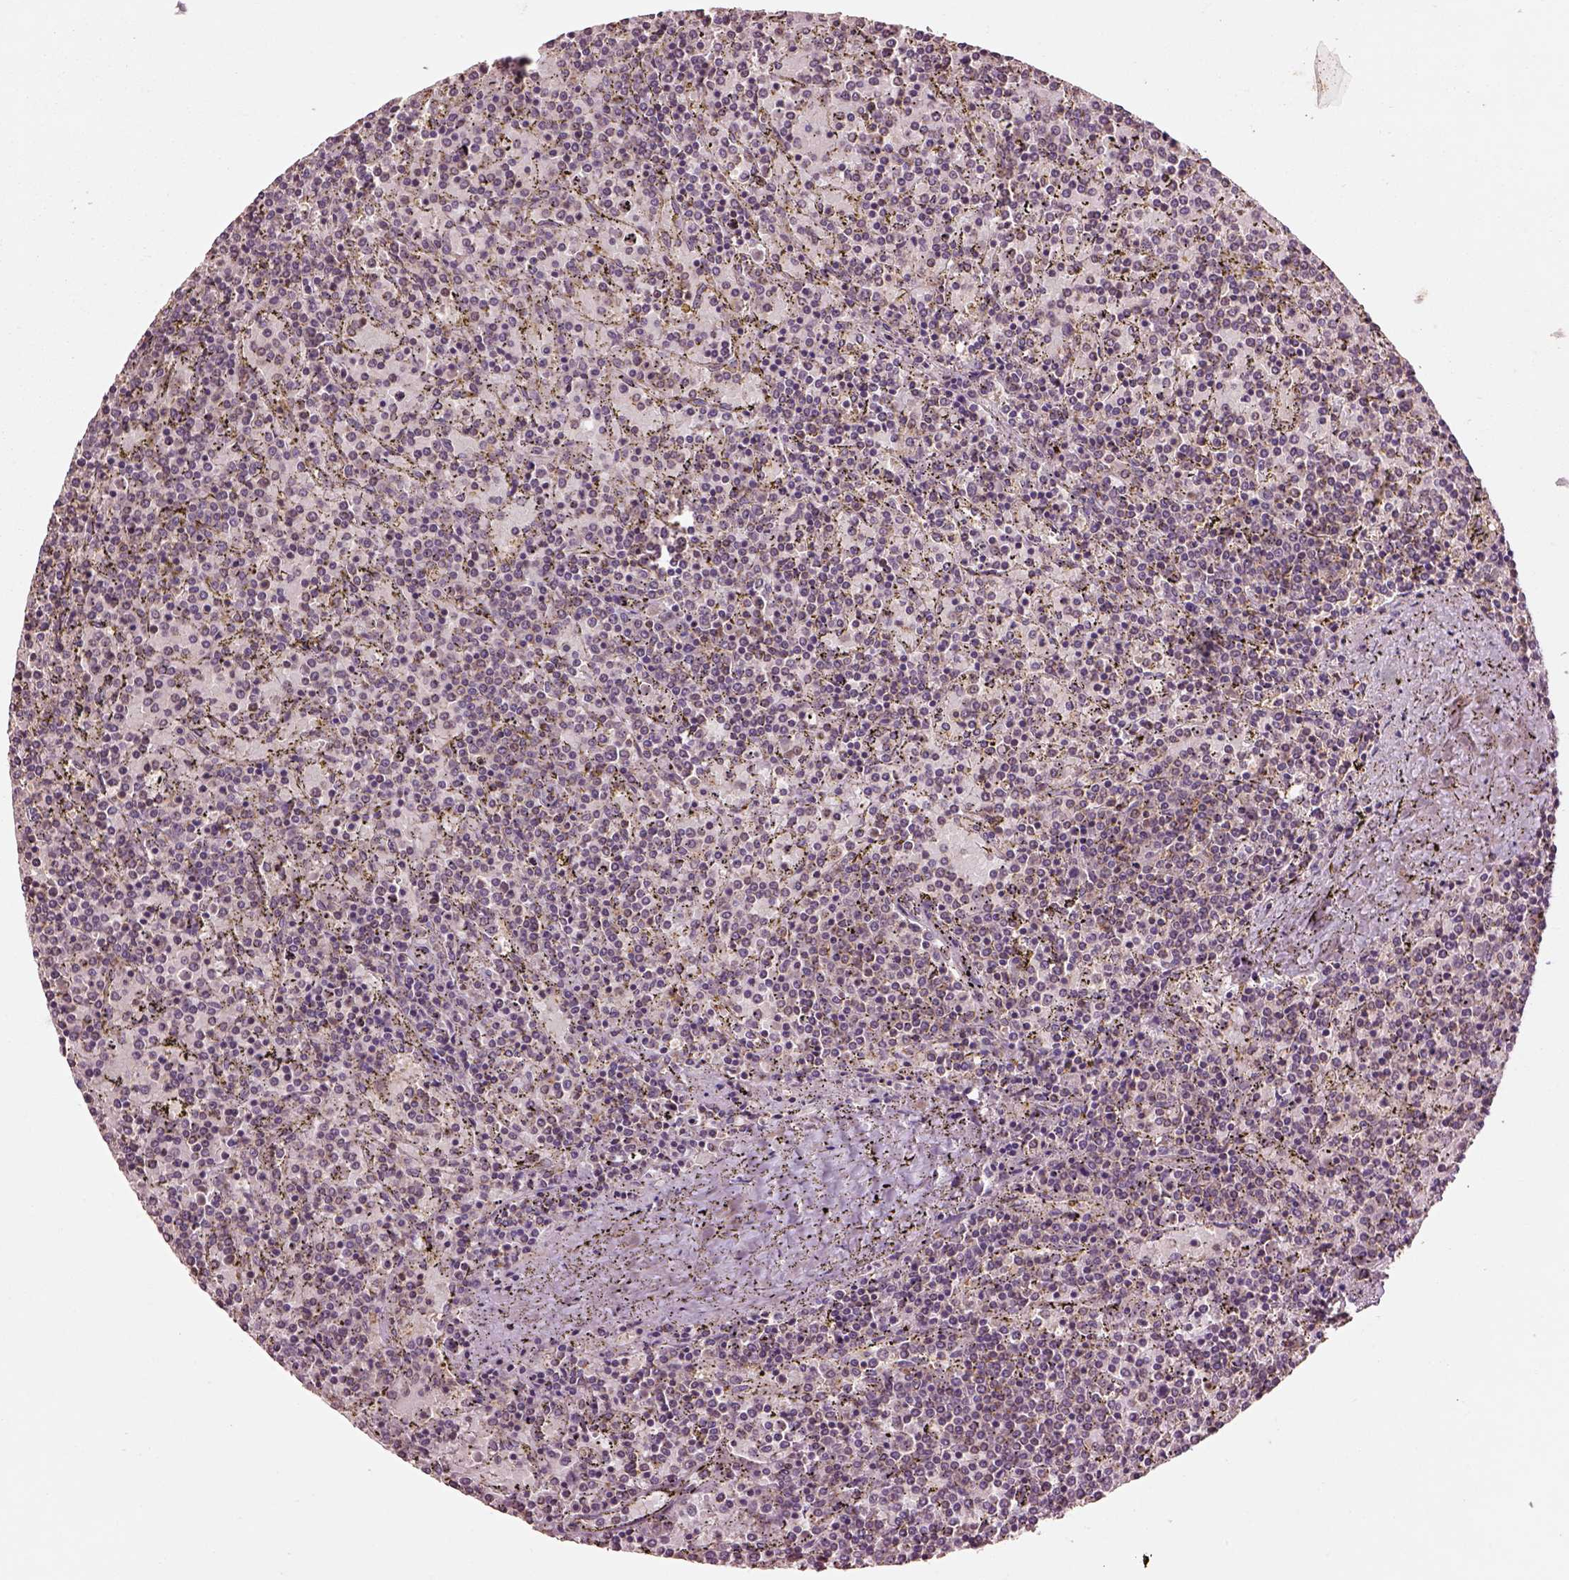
{"staining": {"intensity": "negative", "quantity": "none", "location": "none"}, "tissue": "lymphoma", "cell_type": "Tumor cells", "image_type": "cancer", "snomed": [{"axis": "morphology", "description": "Malignant lymphoma, non-Hodgkin's type, Low grade"}, {"axis": "topography", "description": "Spleen"}], "caption": "Tumor cells are negative for brown protein staining in lymphoma. (Brightfield microscopy of DAB immunohistochemistry (IHC) at high magnification).", "gene": "MTHFS", "patient": {"sex": "female", "age": 77}}